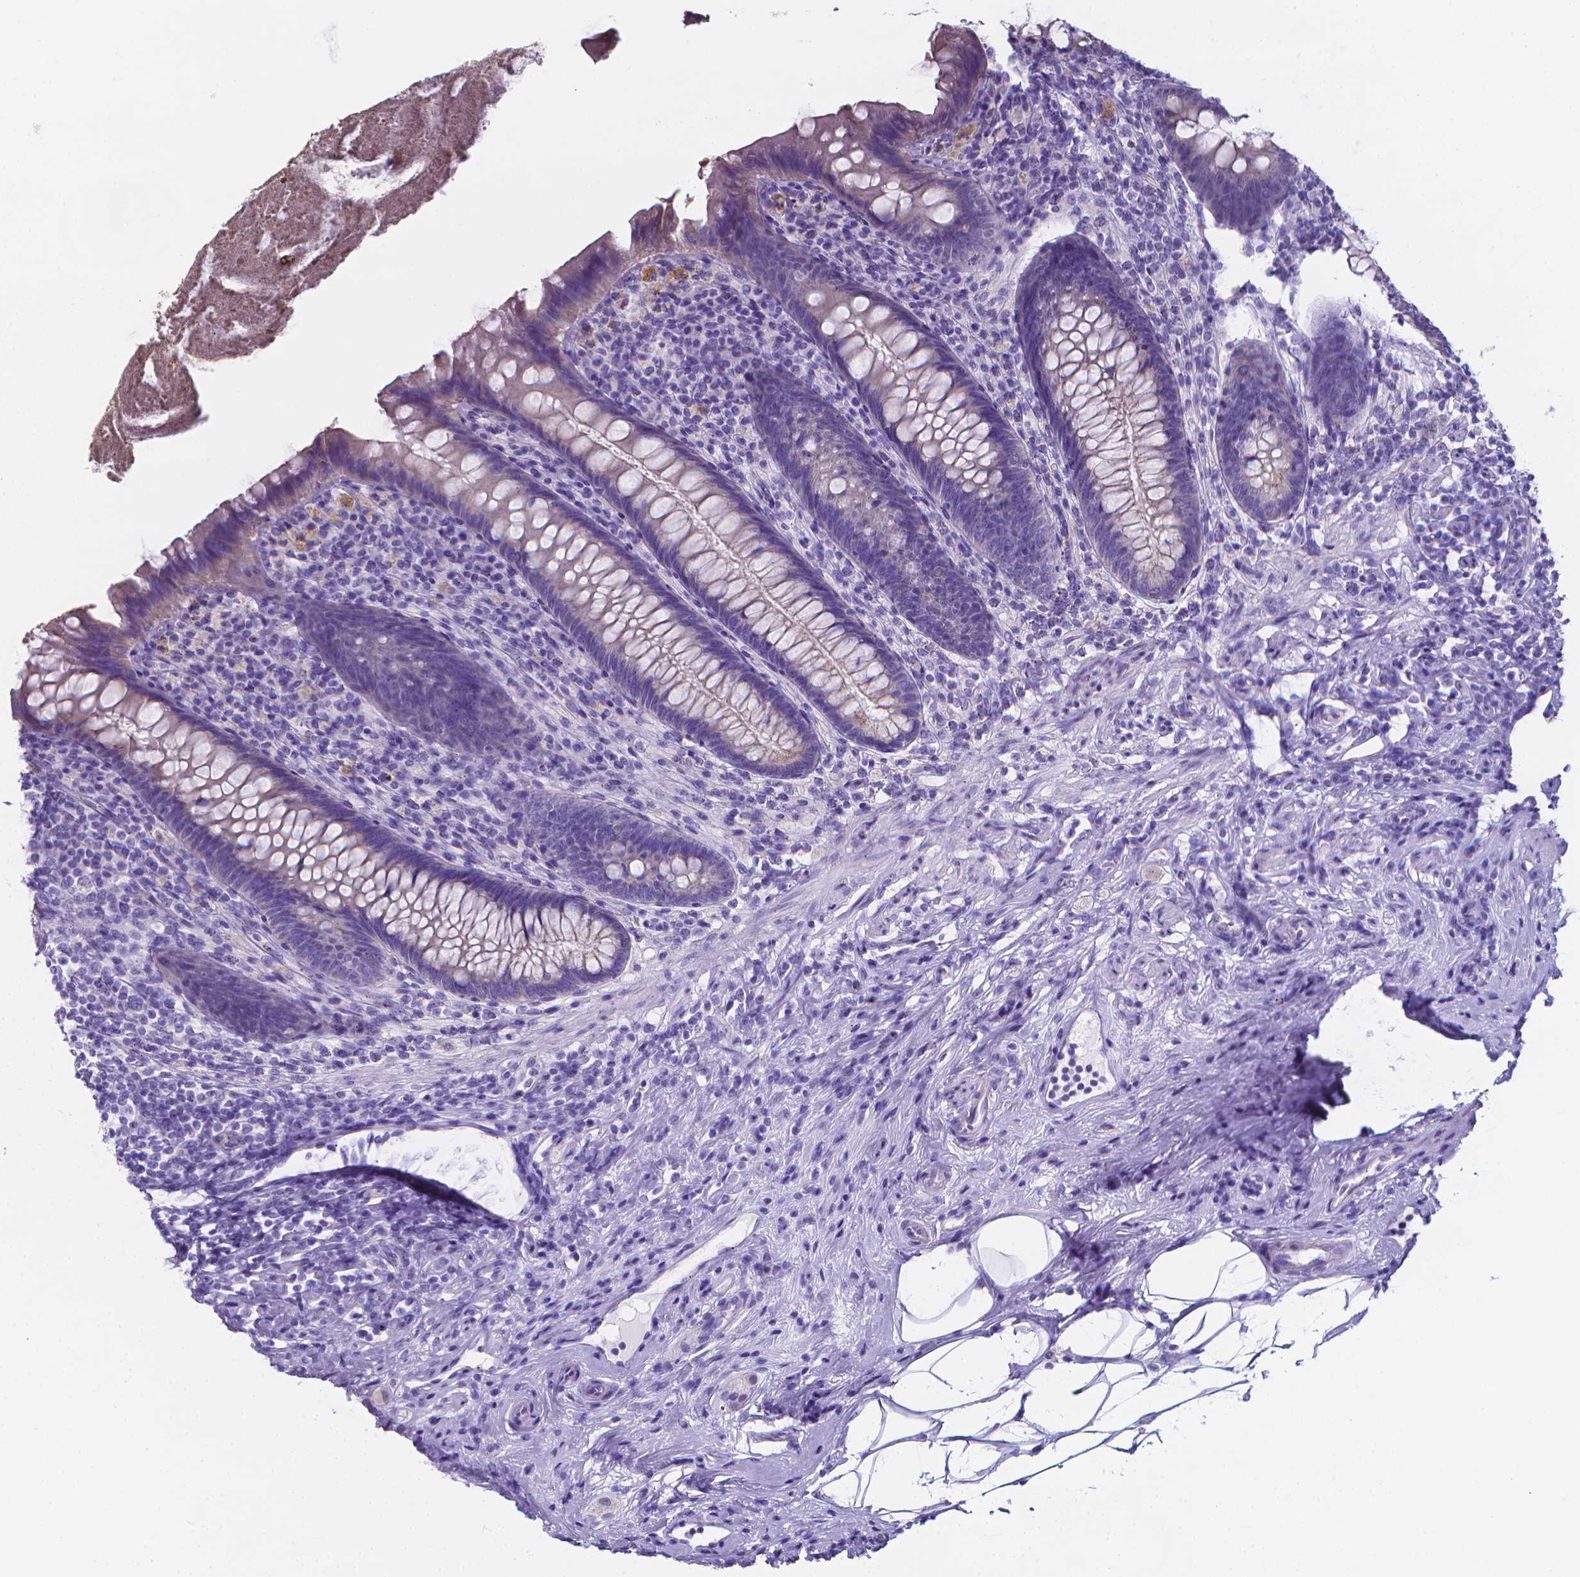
{"staining": {"intensity": "negative", "quantity": "none", "location": "none"}, "tissue": "appendix", "cell_type": "Glandular cells", "image_type": "normal", "snomed": [{"axis": "morphology", "description": "Normal tissue, NOS"}, {"axis": "topography", "description": "Appendix"}], "caption": "The immunohistochemistry photomicrograph has no significant positivity in glandular cells of appendix.", "gene": "LRRC73", "patient": {"sex": "male", "age": 47}}